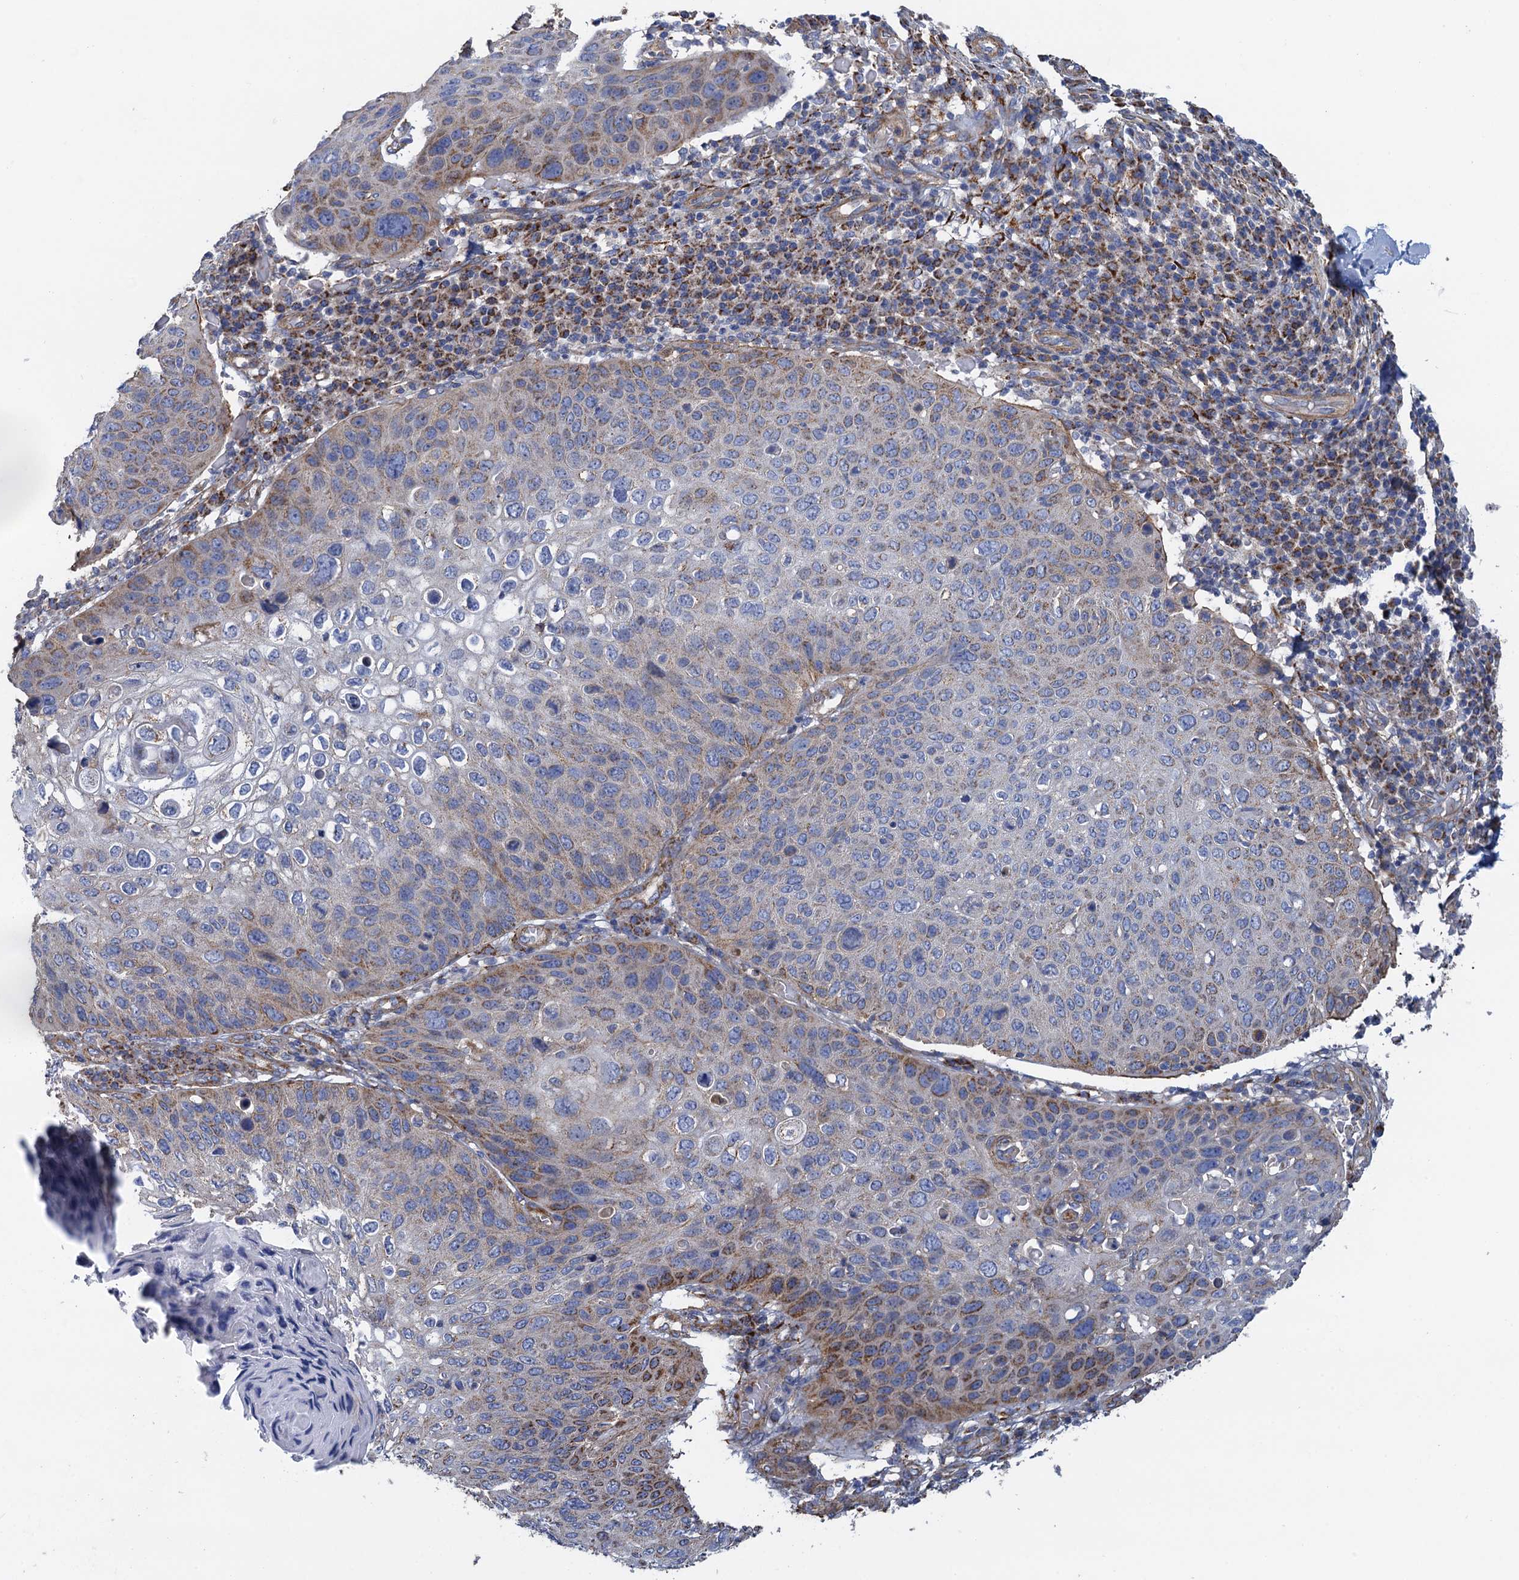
{"staining": {"intensity": "moderate", "quantity": "<25%", "location": "cytoplasmic/membranous"}, "tissue": "skin cancer", "cell_type": "Tumor cells", "image_type": "cancer", "snomed": [{"axis": "morphology", "description": "Squamous cell carcinoma, NOS"}, {"axis": "topography", "description": "Skin"}], "caption": "A histopathology image of skin cancer stained for a protein reveals moderate cytoplasmic/membranous brown staining in tumor cells.", "gene": "GCSH", "patient": {"sex": "female", "age": 90}}